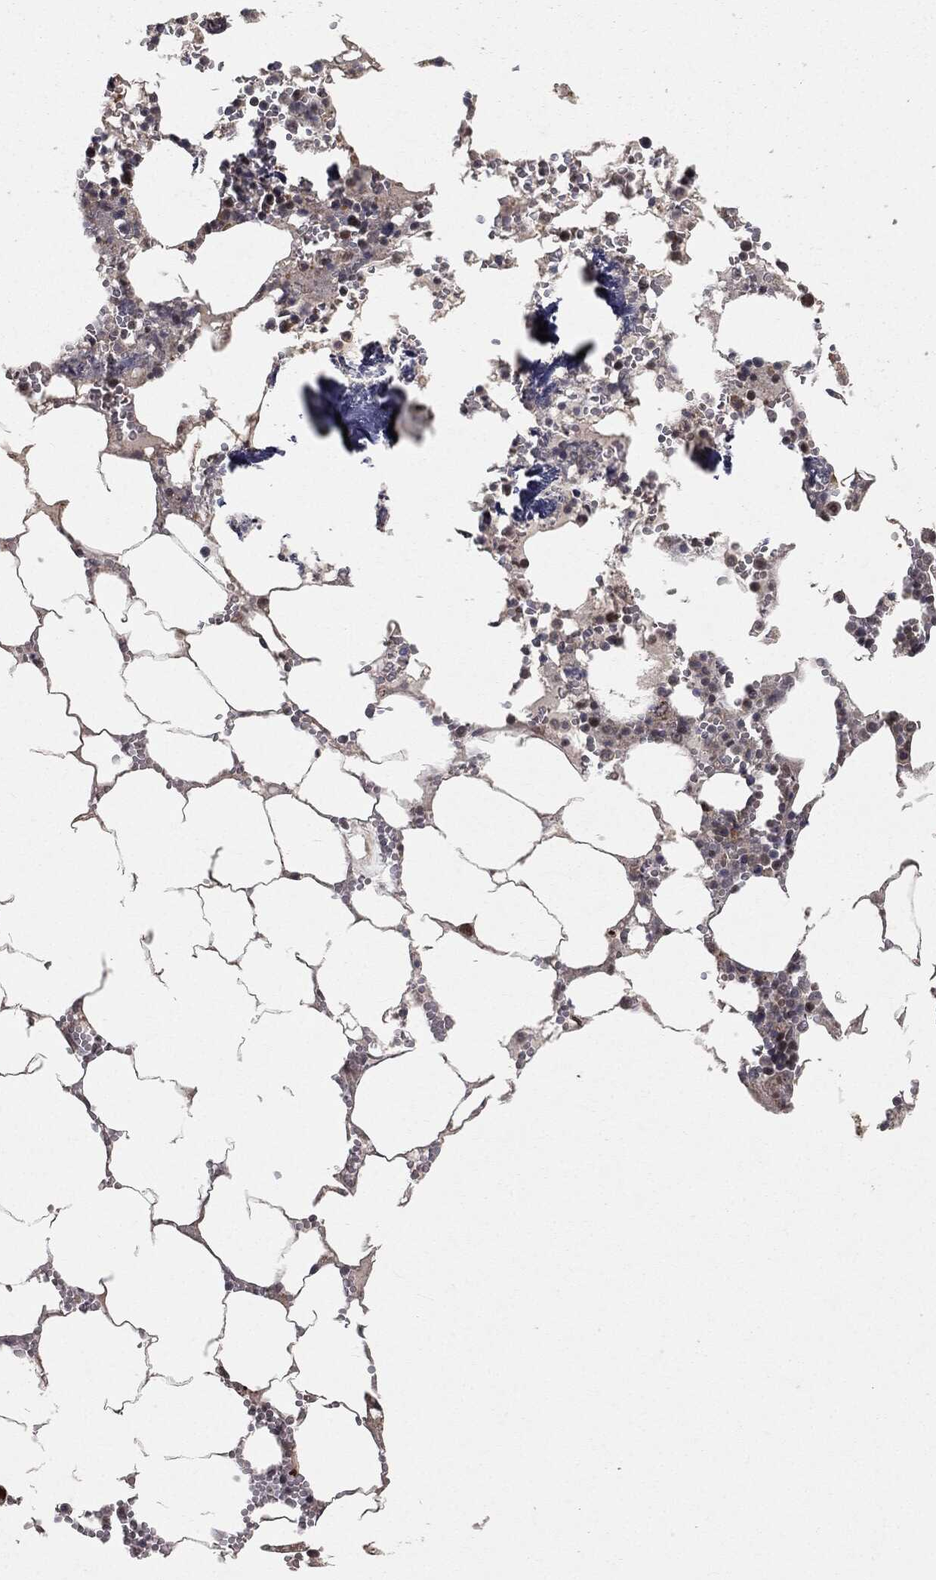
{"staining": {"intensity": "strong", "quantity": "25%-75%", "location": "cytoplasmic/membranous,nuclear"}, "tissue": "bone marrow", "cell_type": "Hematopoietic cells", "image_type": "normal", "snomed": [{"axis": "morphology", "description": "Normal tissue, NOS"}, {"axis": "topography", "description": "Bone marrow"}], "caption": "Bone marrow stained with immunohistochemistry displays strong cytoplasmic/membranous,nuclear expression in about 25%-75% of hematopoietic cells. (Stains: DAB (3,3'-diaminobenzidine) in brown, nuclei in blue, Microscopy: brightfield microscopy at high magnification).", "gene": "FBXO7", "patient": {"sex": "female", "age": 64}}